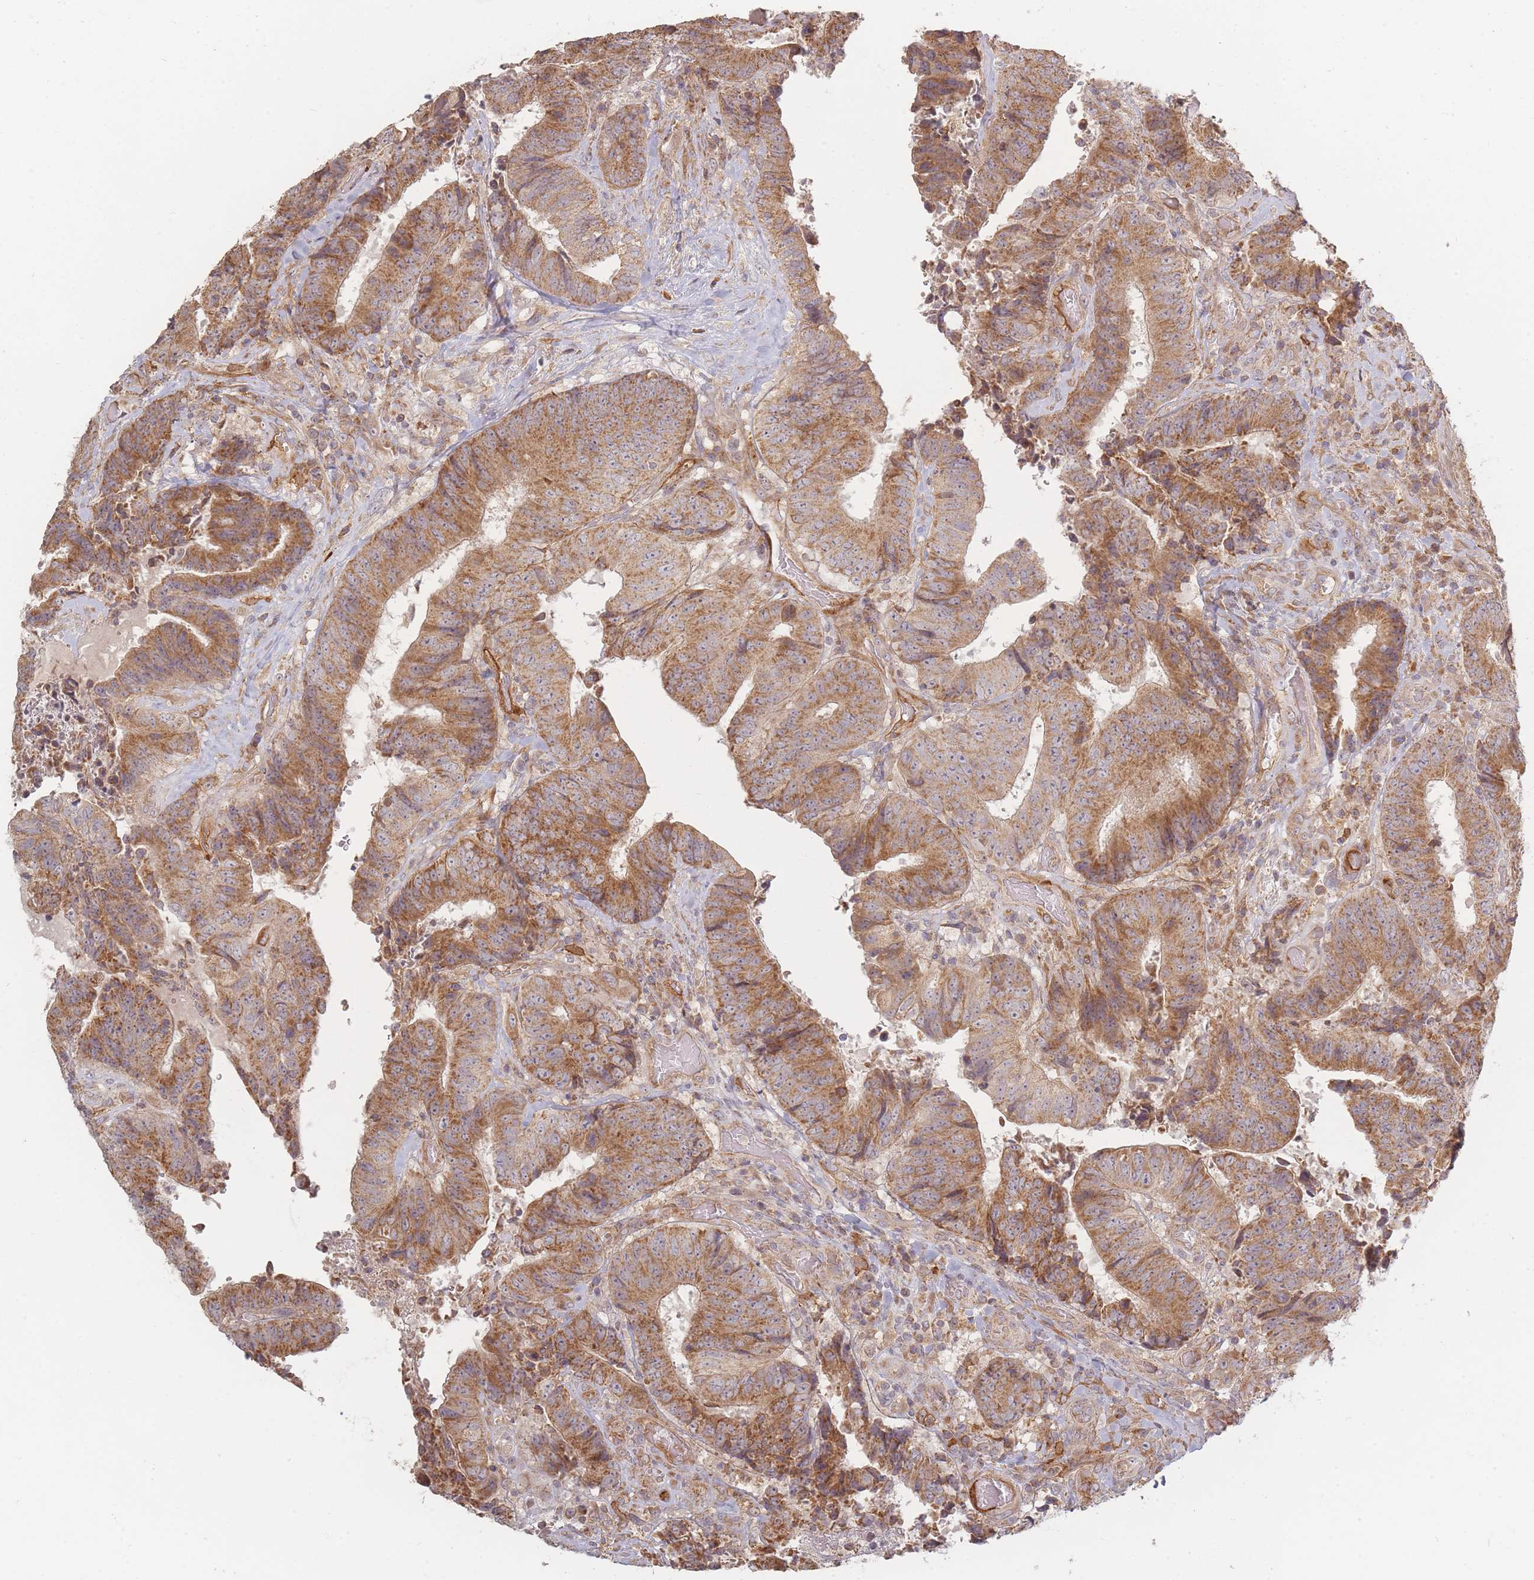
{"staining": {"intensity": "moderate", "quantity": ">75%", "location": "cytoplasmic/membranous"}, "tissue": "colorectal cancer", "cell_type": "Tumor cells", "image_type": "cancer", "snomed": [{"axis": "morphology", "description": "Adenocarcinoma, NOS"}, {"axis": "topography", "description": "Rectum"}], "caption": "High-magnification brightfield microscopy of adenocarcinoma (colorectal) stained with DAB (3,3'-diaminobenzidine) (brown) and counterstained with hematoxylin (blue). tumor cells exhibit moderate cytoplasmic/membranous expression is appreciated in about>75% of cells. The staining is performed using DAB brown chromogen to label protein expression. The nuclei are counter-stained blue using hematoxylin.", "gene": "MRPS6", "patient": {"sex": "male", "age": 72}}